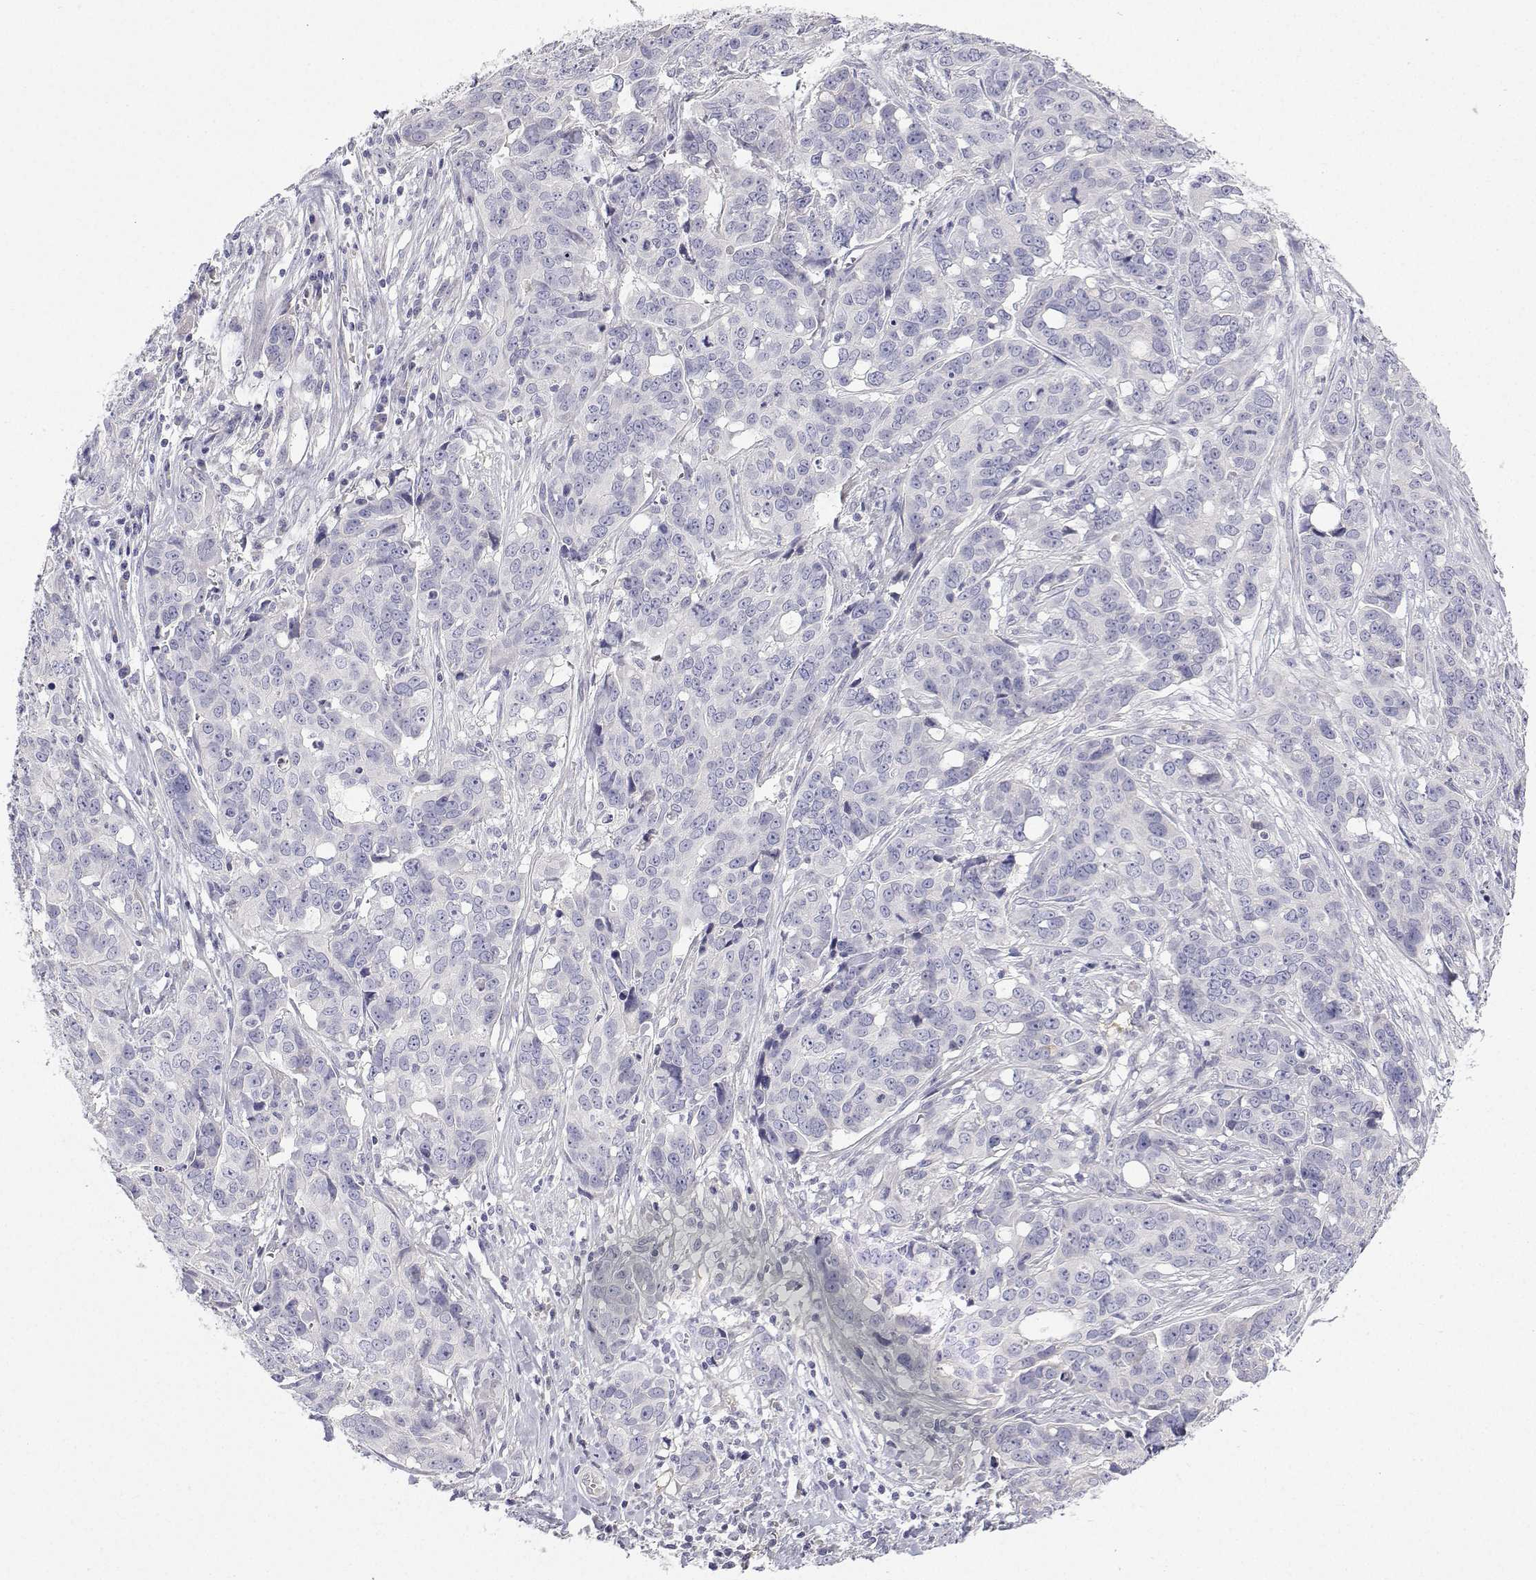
{"staining": {"intensity": "negative", "quantity": "none", "location": "none"}, "tissue": "ovarian cancer", "cell_type": "Tumor cells", "image_type": "cancer", "snomed": [{"axis": "morphology", "description": "Carcinoma, endometroid"}, {"axis": "topography", "description": "Ovary"}], "caption": "DAB (3,3'-diaminobenzidine) immunohistochemical staining of human endometroid carcinoma (ovarian) shows no significant expression in tumor cells.", "gene": "ANKRD65", "patient": {"sex": "female", "age": 78}}